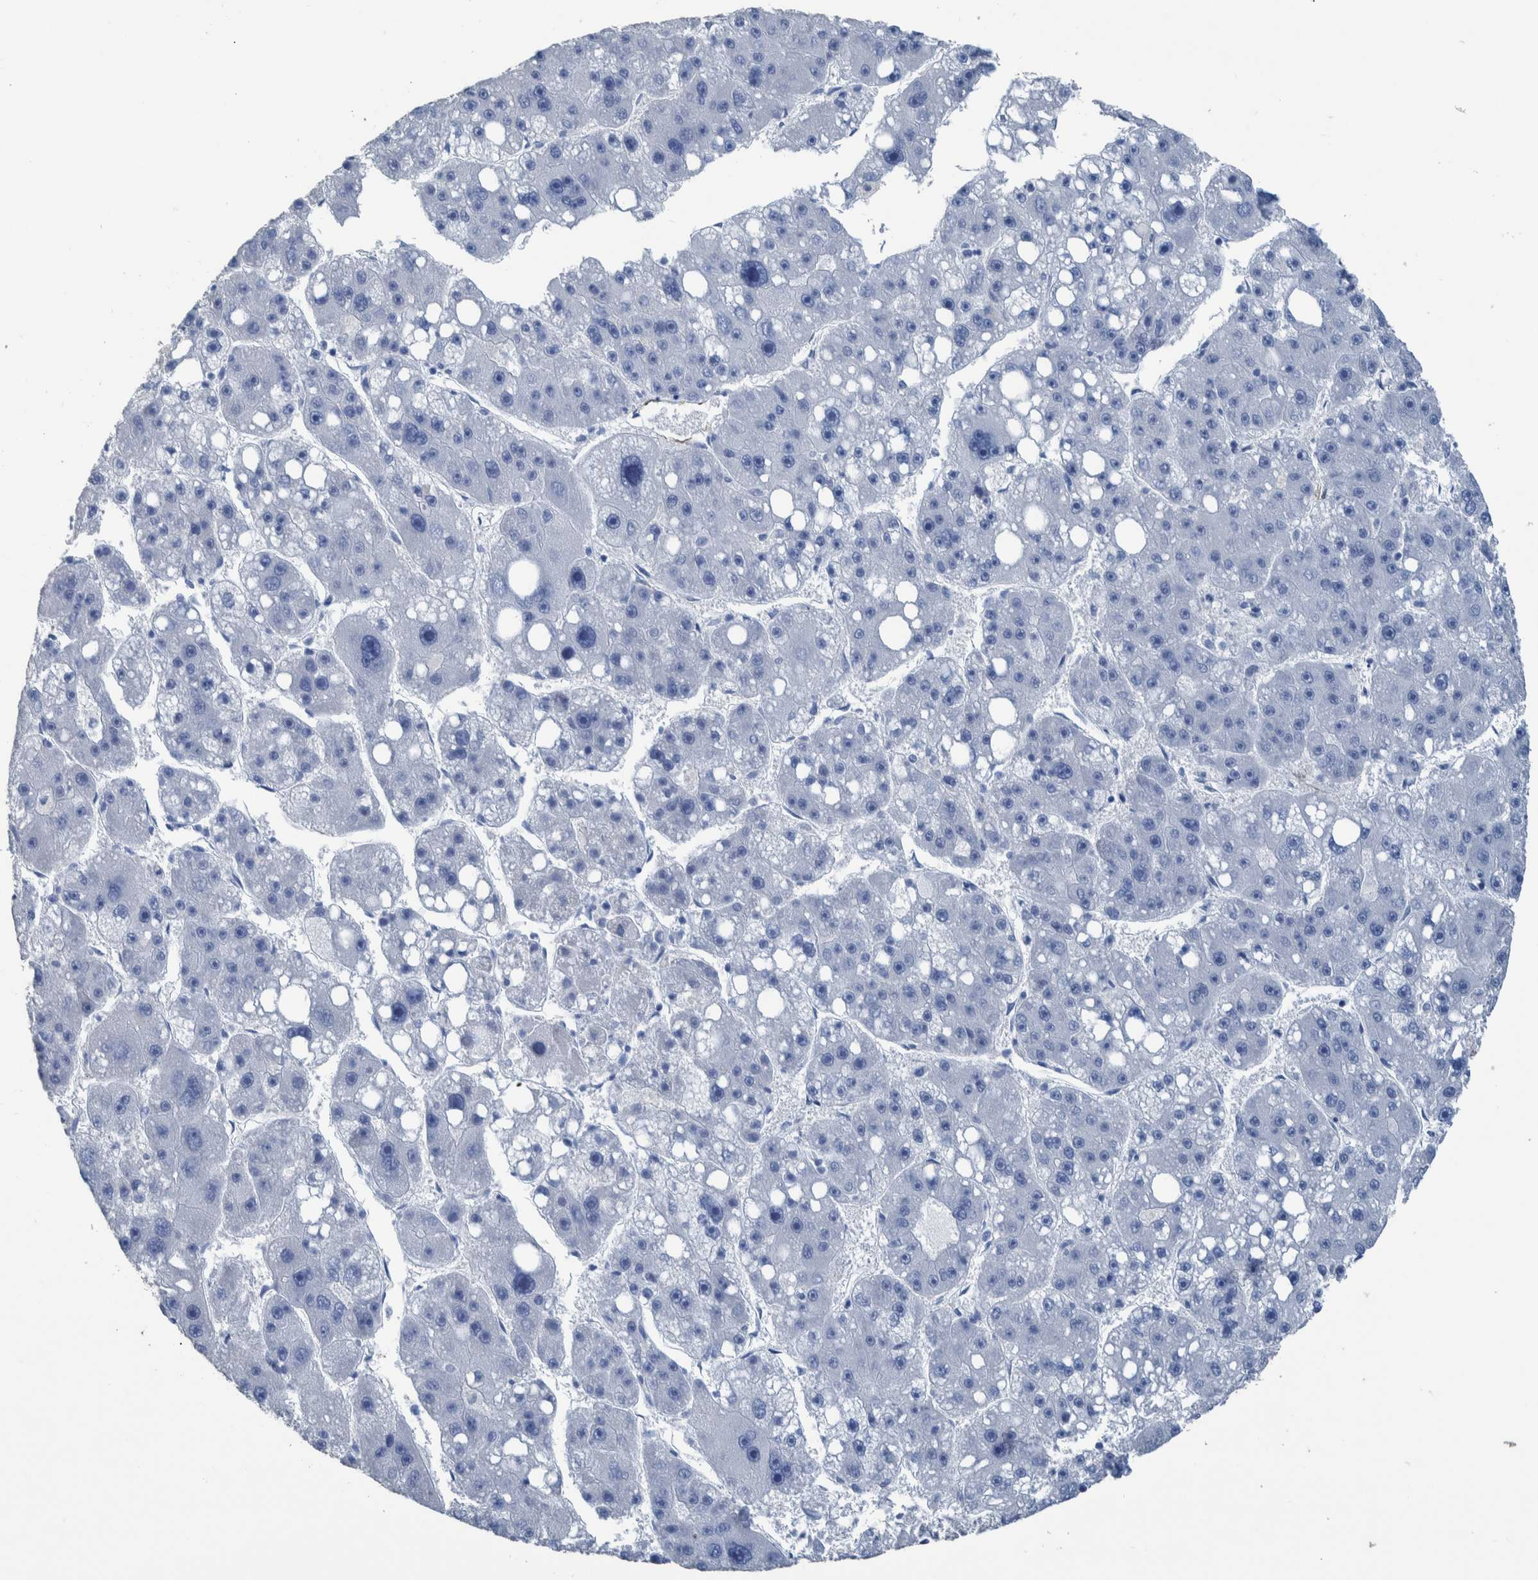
{"staining": {"intensity": "negative", "quantity": "none", "location": "none"}, "tissue": "liver cancer", "cell_type": "Tumor cells", "image_type": "cancer", "snomed": [{"axis": "morphology", "description": "Carcinoma, Hepatocellular, NOS"}, {"axis": "topography", "description": "Liver"}], "caption": "High magnification brightfield microscopy of liver hepatocellular carcinoma stained with DAB (3,3'-diaminobenzidine) (brown) and counterstained with hematoxylin (blue): tumor cells show no significant positivity. Brightfield microscopy of immunohistochemistry stained with DAB (brown) and hematoxylin (blue), captured at high magnification.", "gene": "IDO1", "patient": {"sex": "female", "age": 61}}